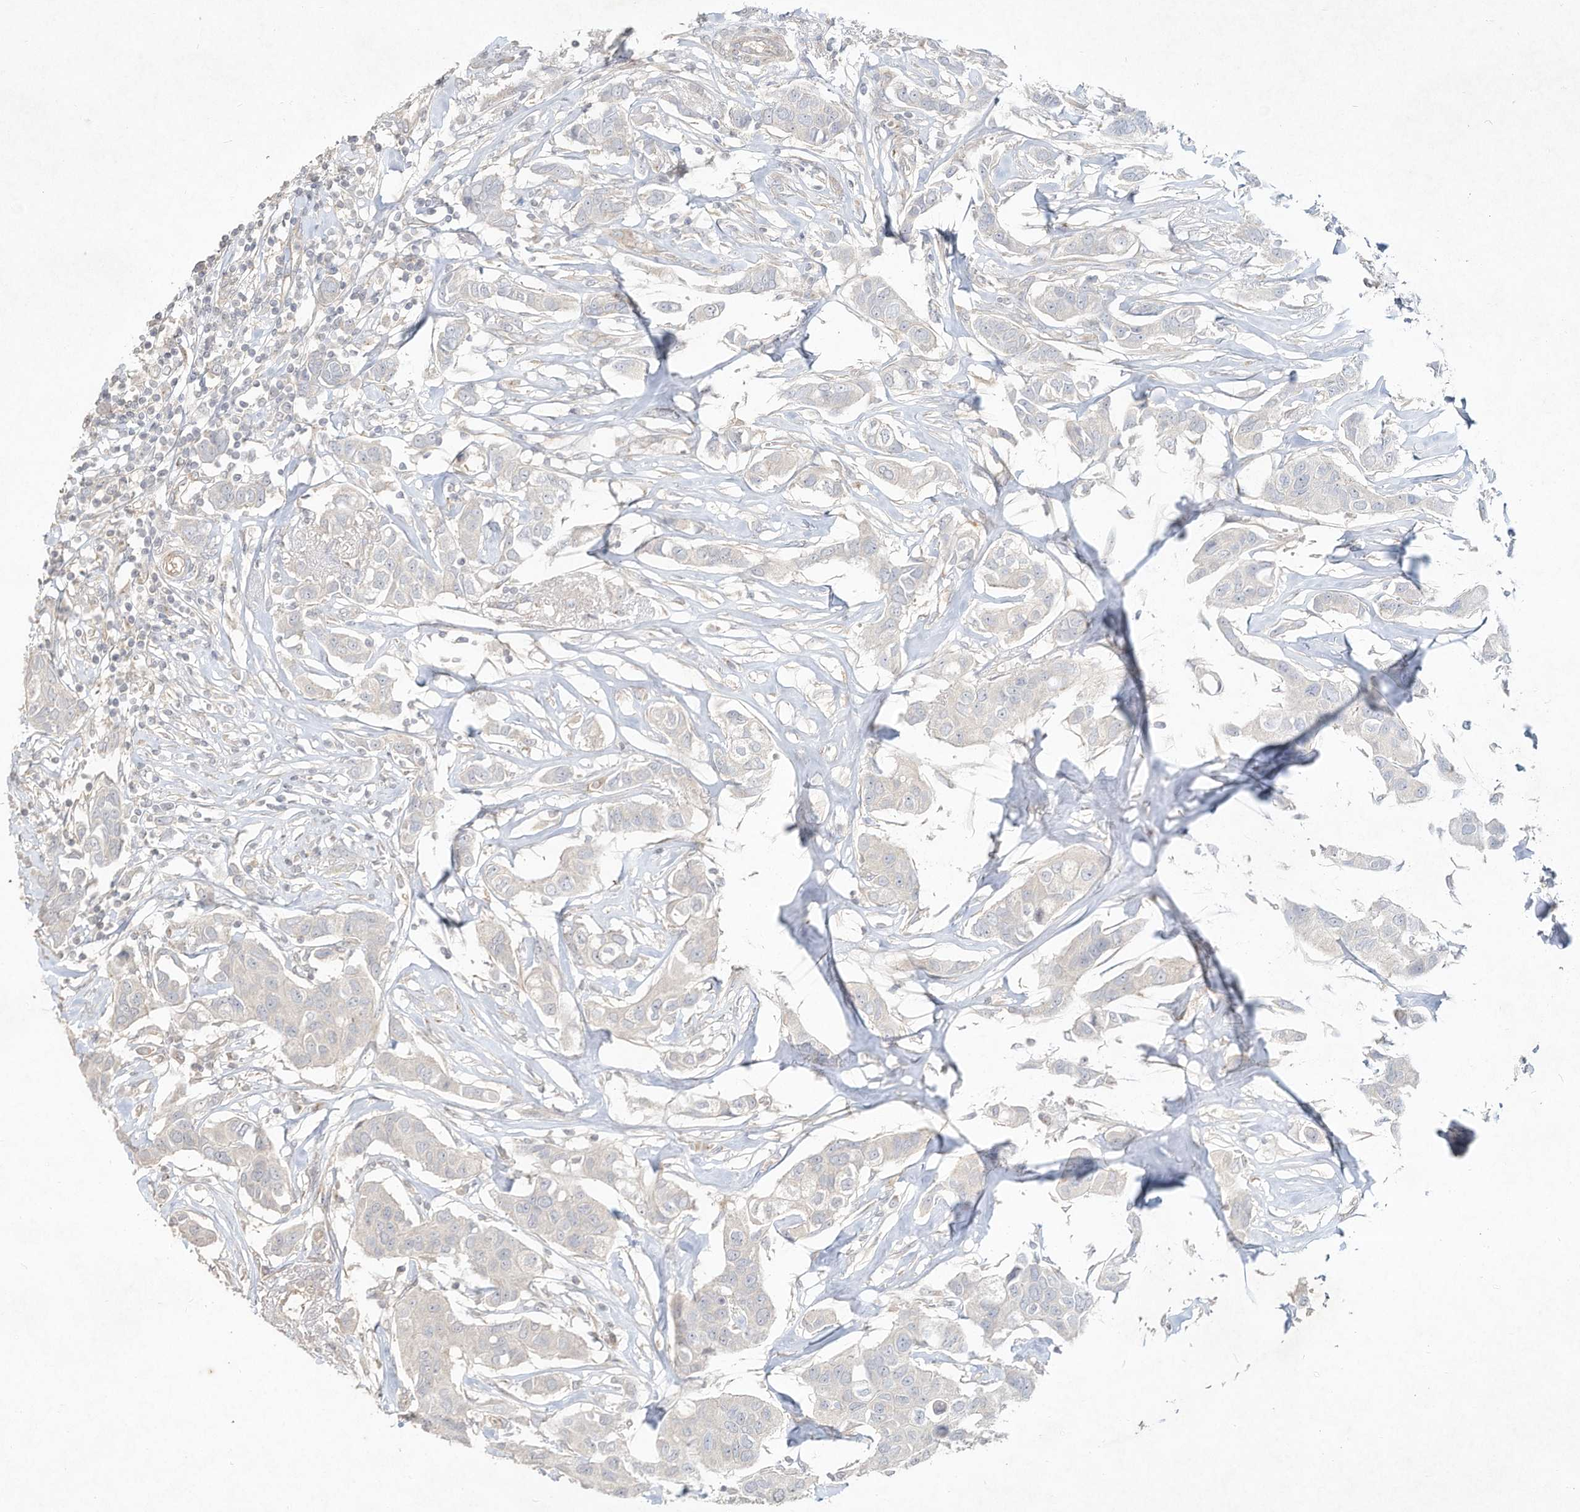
{"staining": {"intensity": "negative", "quantity": "none", "location": "none"}, "tissue": "breast cancer", "cell_type": "Tumor cells", "image_type": "cancer", "snomed": [{"axis": "morphology", "description": "Duct carcinoma"}, {"axis": "topography", "description": "Breast"}], "caption": "This is a micrograph of immunohistochemistry staining of breast cancer (infiltrating ductal carcinoma), which shows no staining in tumor cells.", "gene": "DYNC1I2", "patient": {"sex": "female", "age": 80}}